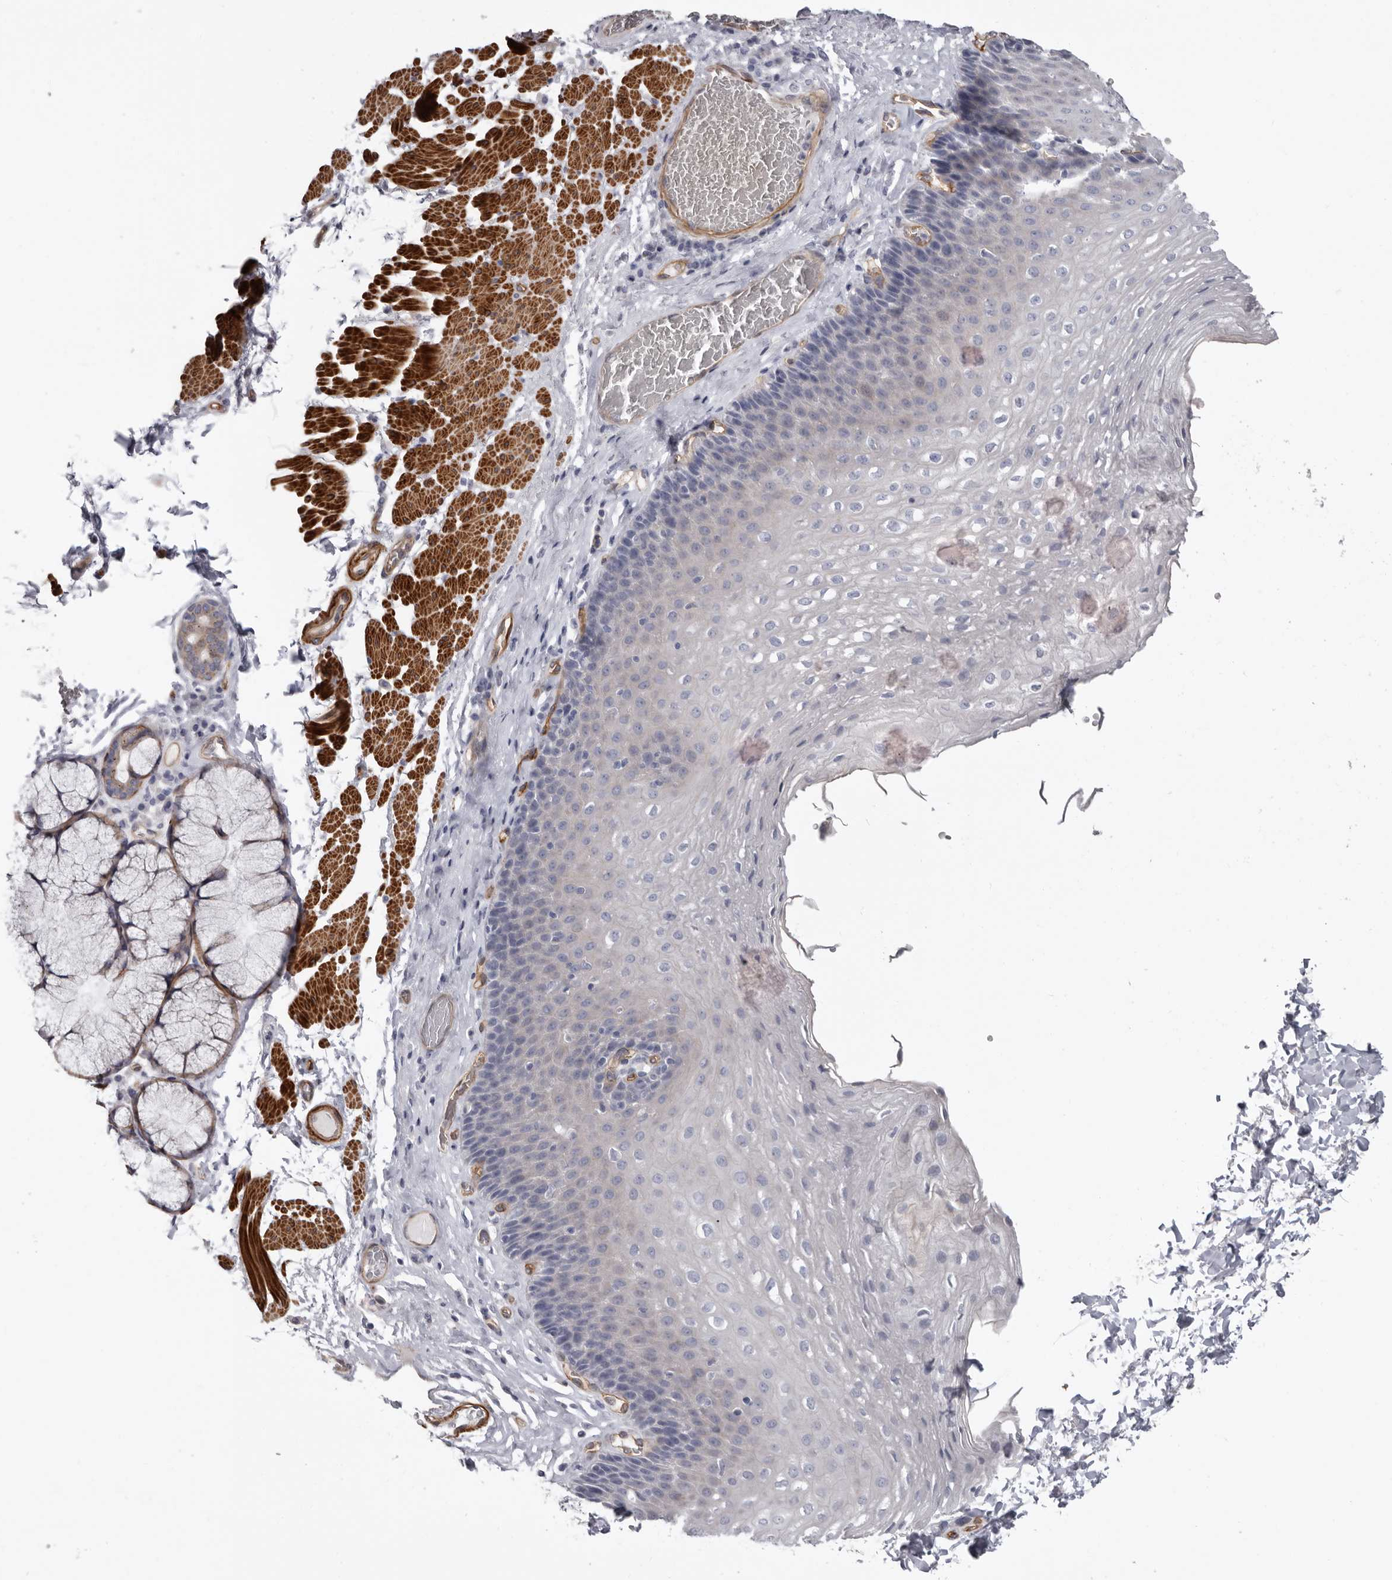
{"staining": {"intensity": "negative", "quantity": "none", "location": "none"}, "tissue": "esophagus", "cell_type": "Squamous epithelial cells", "image_type": "normal", "snomed": [{"axis": "morphology", "description": "Normal tissue, NOS"}, {"axis": "topography", "description": "Esophagus"}], "caption": "An image of esophagus stained for a protein exhibits no brown staining in squamous epithelial cells. (DAB (3,3'-diaminobenzidine) immunohistochemistry visualized using brightfield microscopy, high magnification).", "gene": "ADGRL4", "patient": {"sex": "female", "age": 66}}